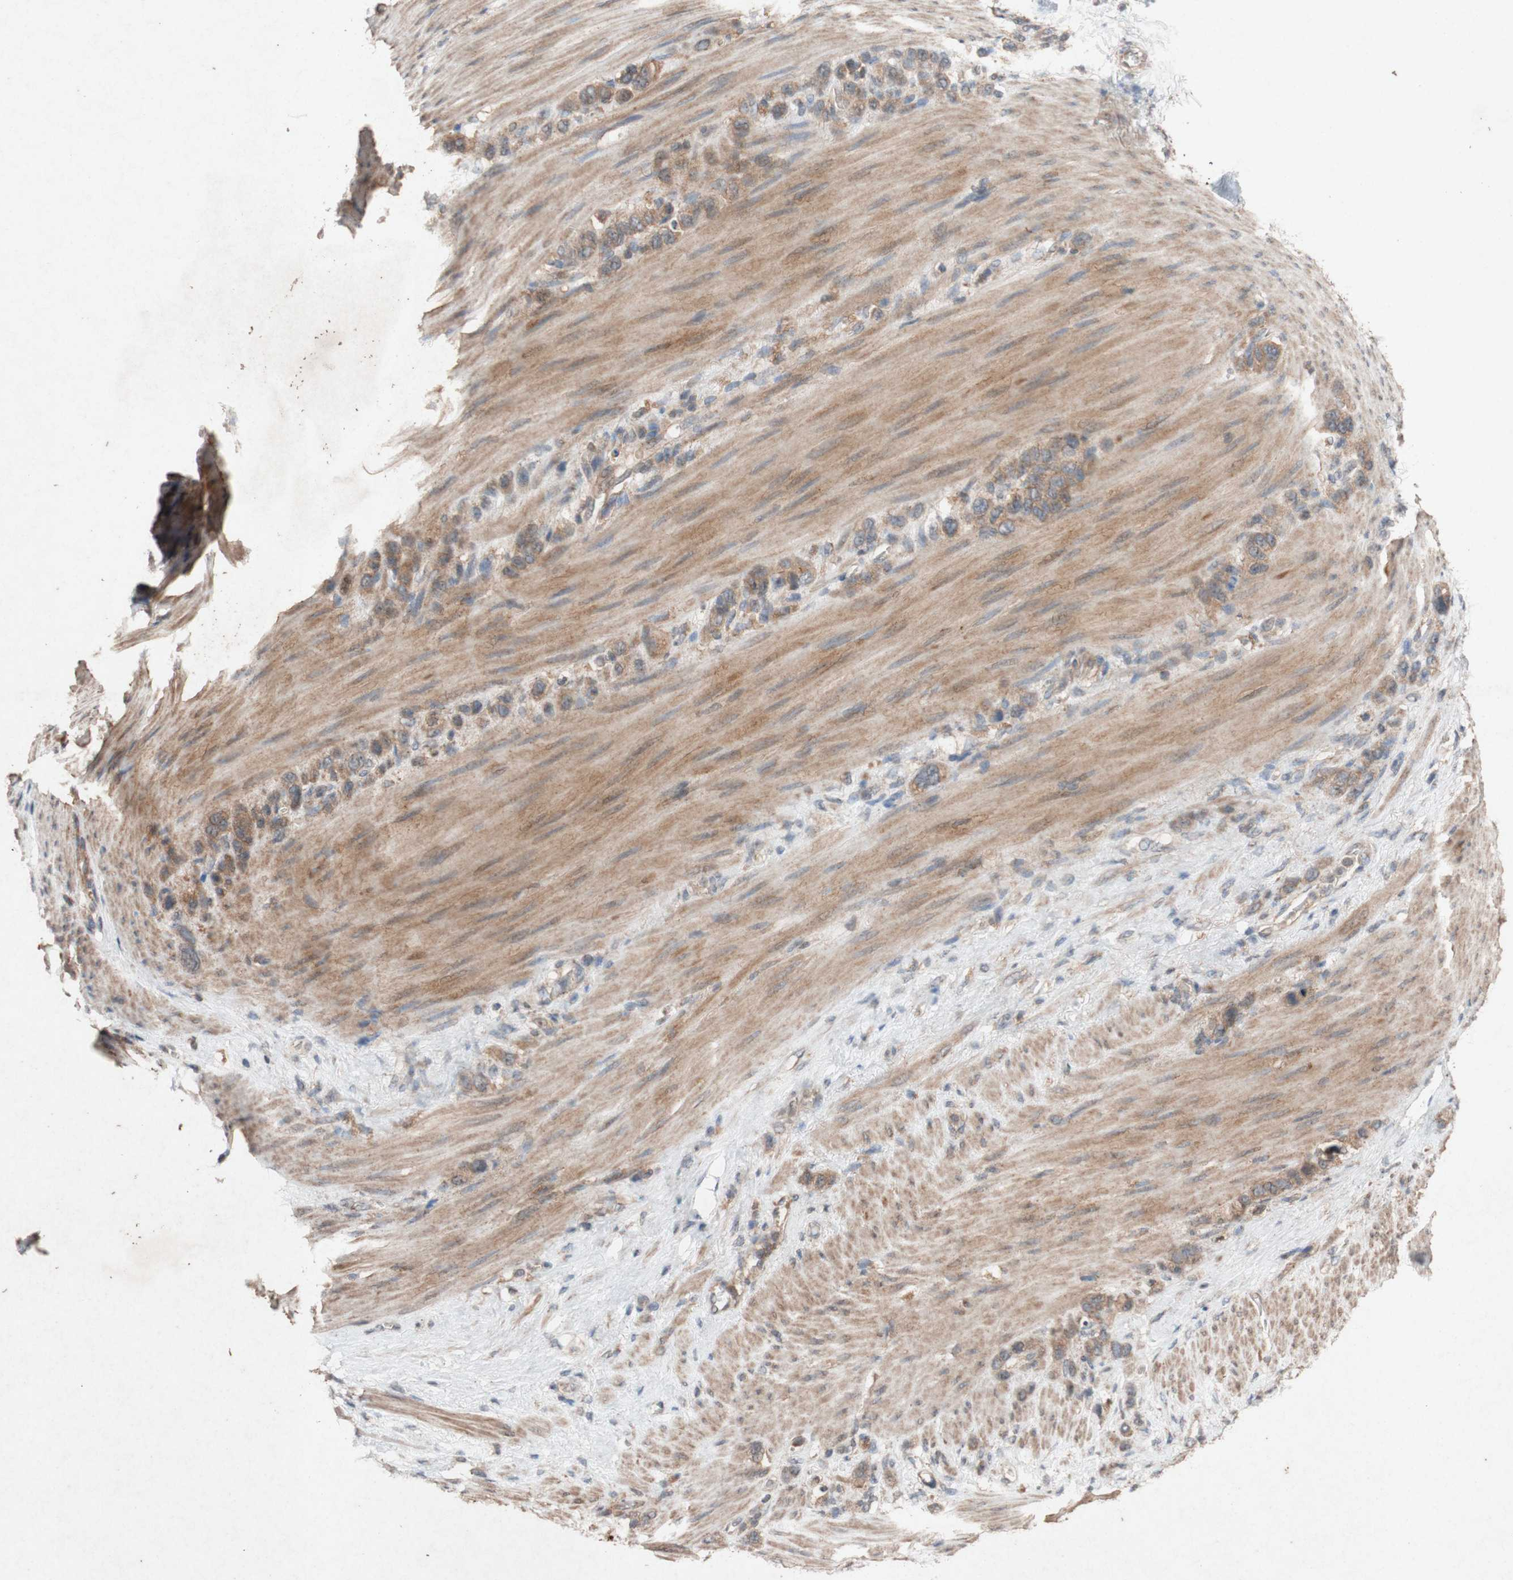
{"staining": {"intensity": "moderate", "quantity": ">75%", "location": "cytoplasmic/membranous"}, "tissue": "stomach cancer", "cell_type": "Tumor cells", "image_type": "cancer", "snomed": [{"axis": "morphology", "description": "Adenocarcinoma, NOS"}, {"axis": "morphology", "description": "Adenocarcinoma, High grade"}, {"axis": "topography", "description": "Stomach, upper"}, {"axis": "topography", "description": "Stomach, lower"}], "caption": "Brown immunohistochemical staining in stomach cancer (adenocarcinoma (high-grade)) demonstrates moderate cytoplasmic/membranous expression in approximately >75% of tumor cells. Using DAB (brown) and hematoxylin (blue) stains, captured at high magnification using brightfield microscopy.", "gene": "ATP6V1F", "patient": {"sex": "female", "age": 65}}